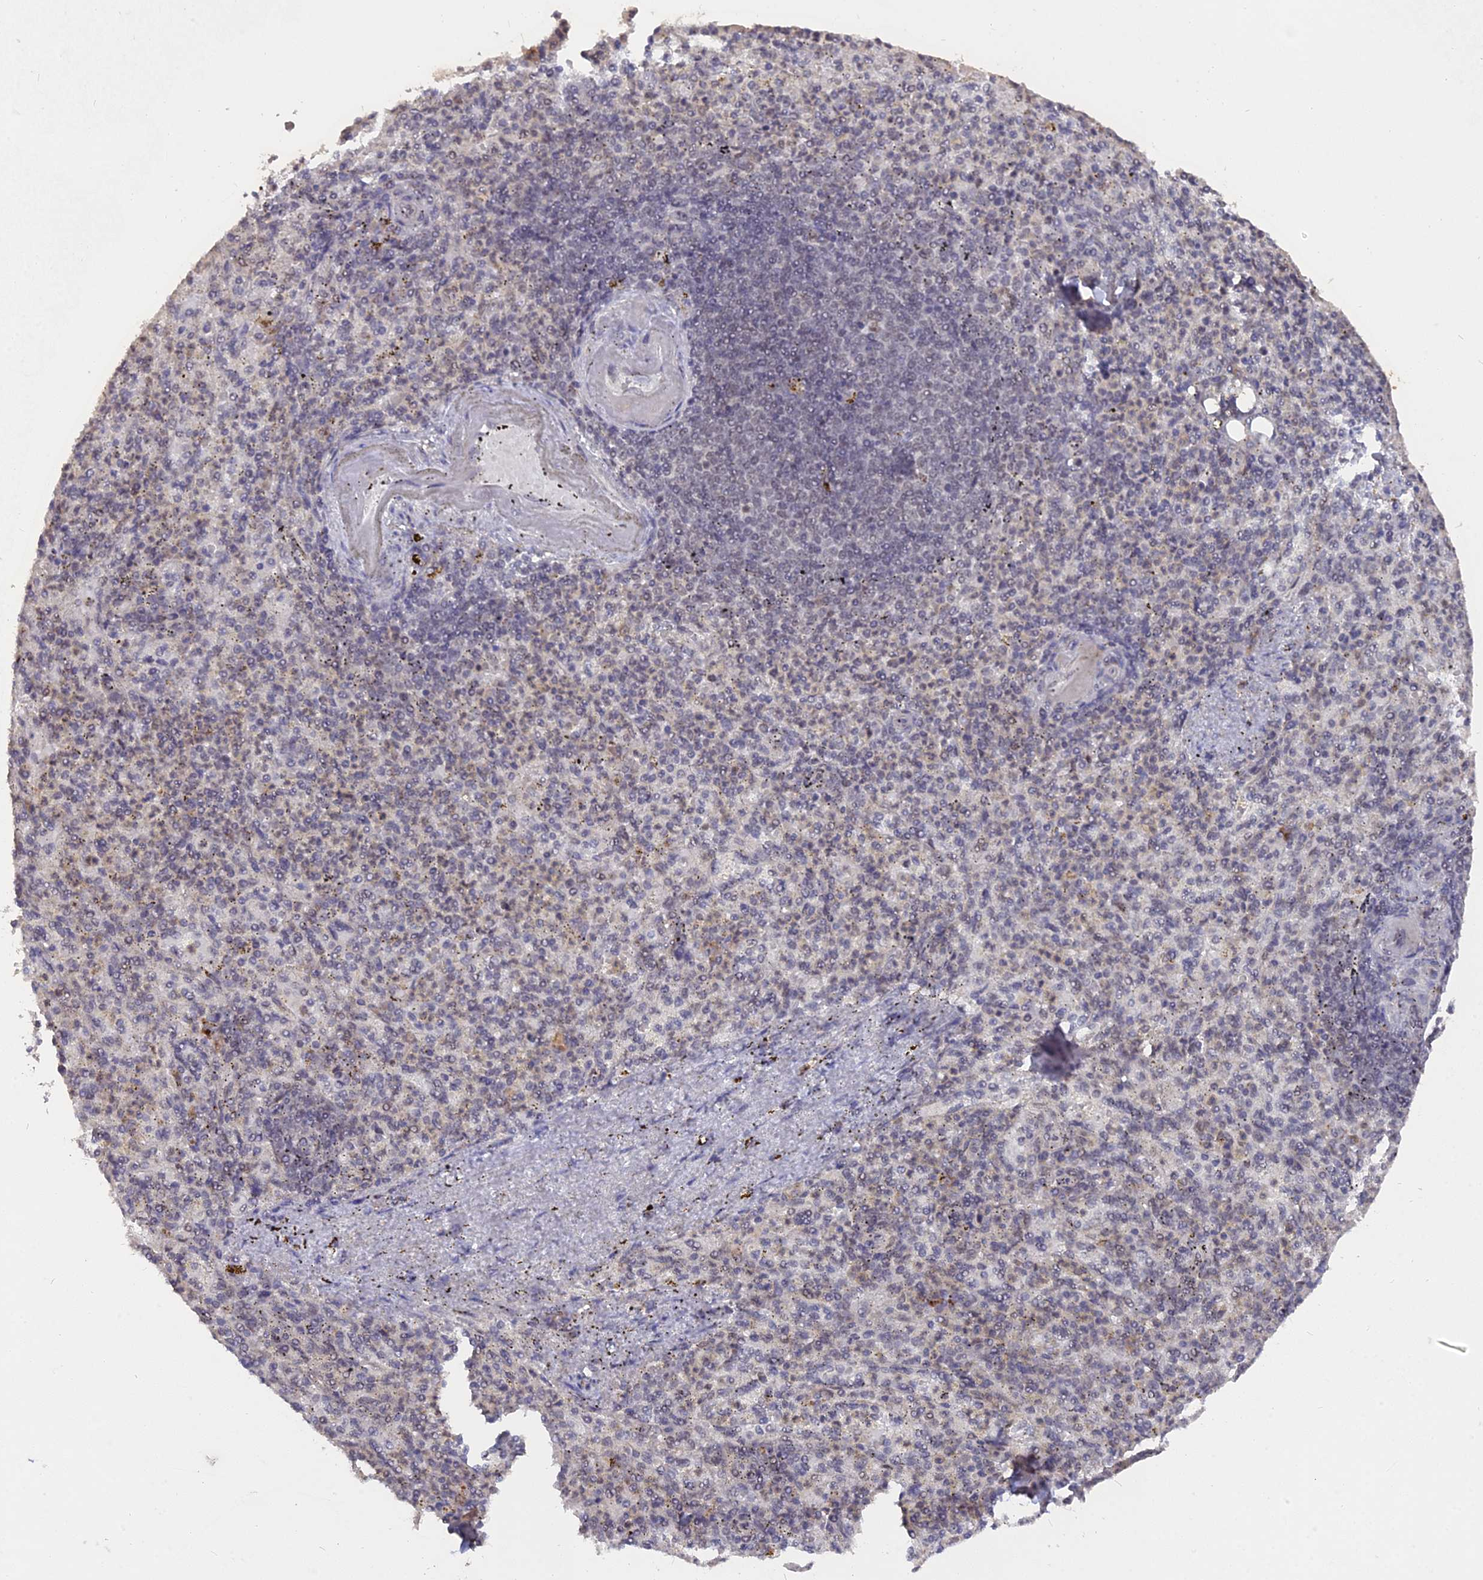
{"staining": {"intensity": "weak", "quantity": "25%-75%", "location": "nuclear"}, "tissue": "spleen", "cell_type": "Cells in red pulp", "image_type": "normal", "snomed": [{"axis": "morphology", "description": "Normal tissue, NOS"}, {"axis": "topography", "description": "Spleen"}], "caption": "Protein analysis of unremarkable spleen exhibits weak nuclear expression in about 25%-75% of cells in red pulp.", "gene": "NR1H3", "patient": {"sex": "female", "age": 74}}